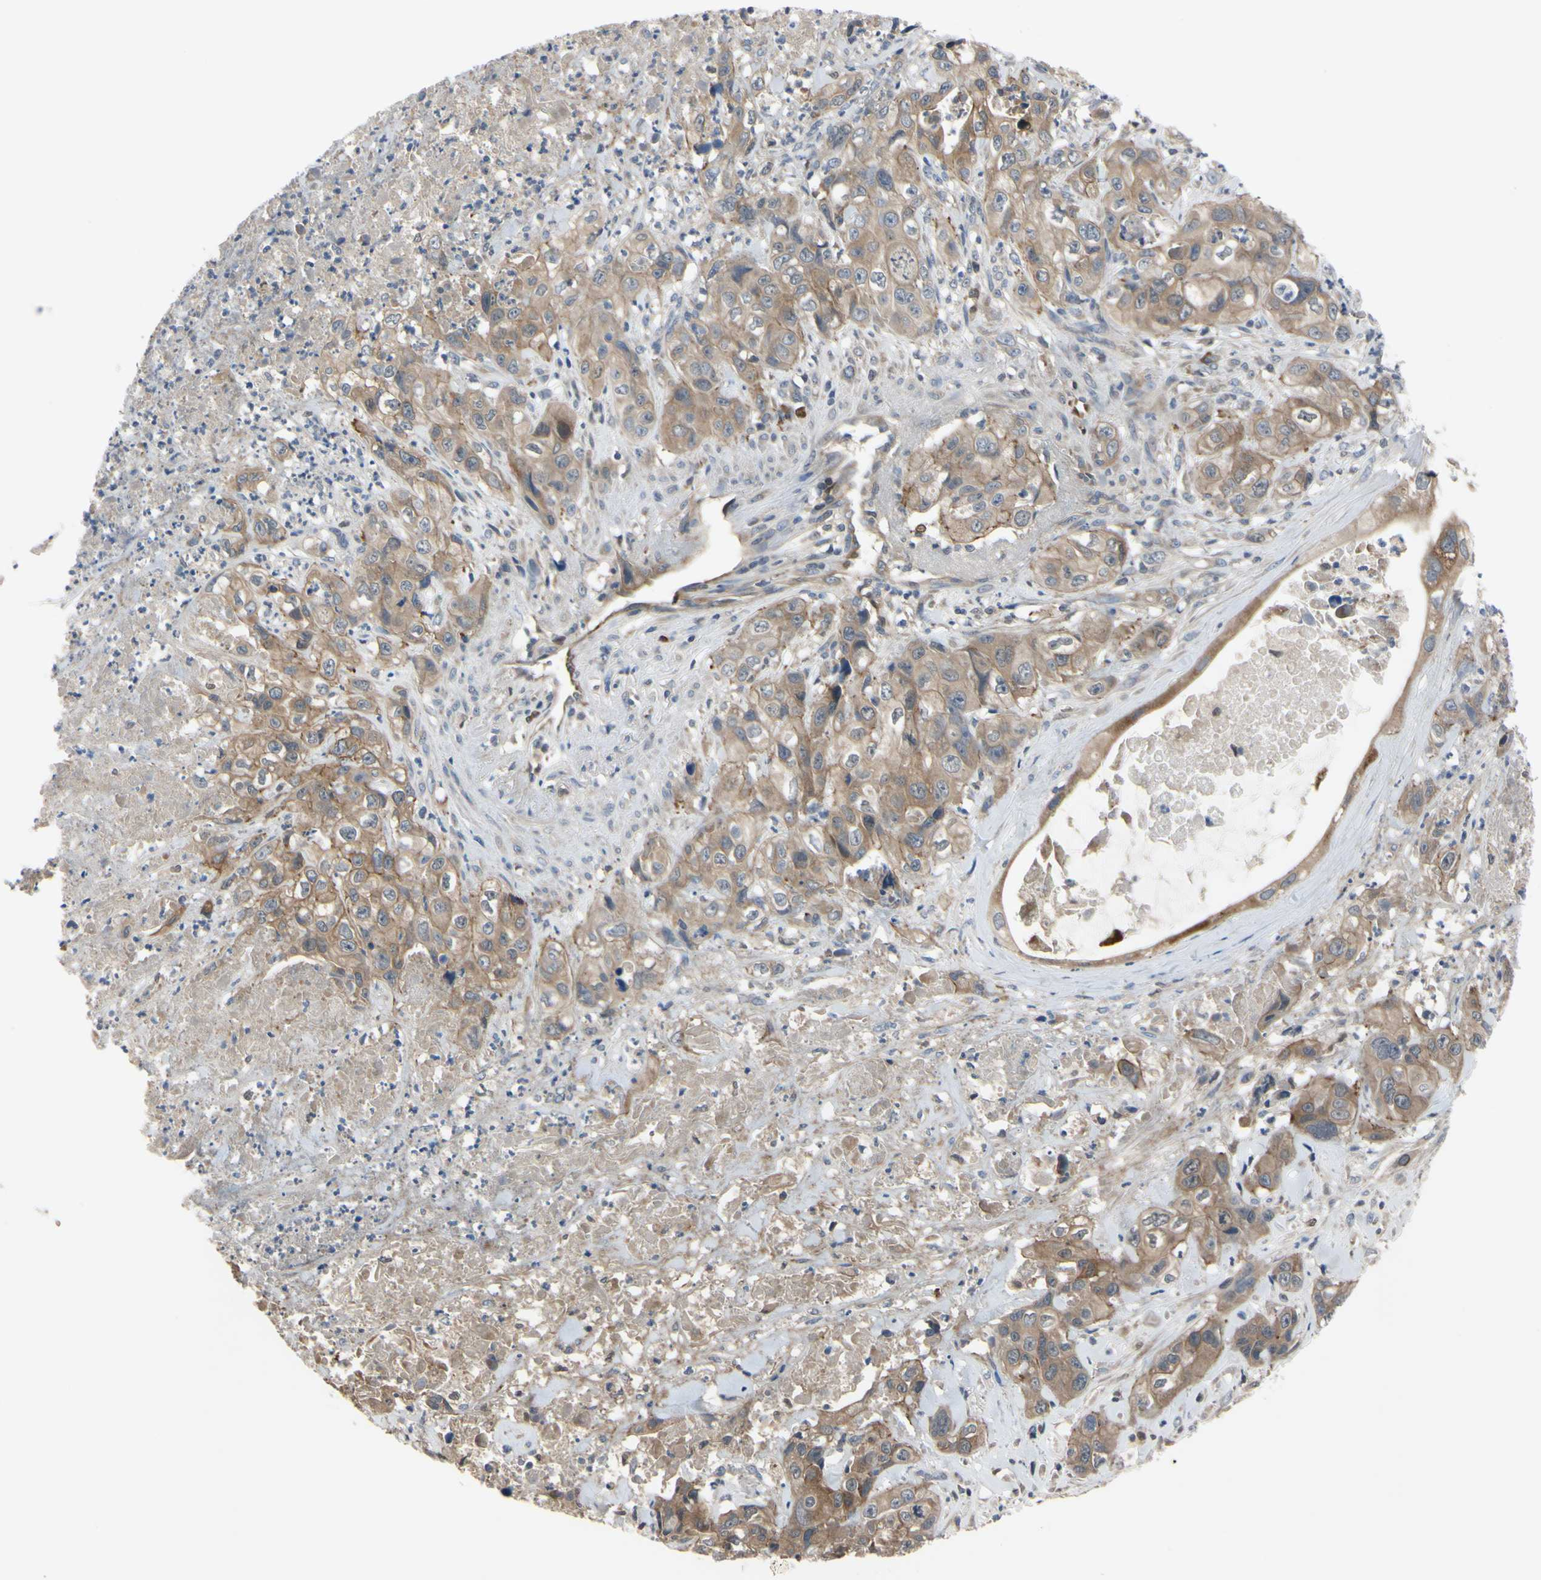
{"staining": {"intensity": "moderate", "quantity": ">75%", "location": "cytoplasmic/membranous"}, "tissue": "liver cancer", "cell_type": "Tumor cells", "image_type": "cancer", "snomed": [{"axis": "morphology", "description": "Cholangiocarcinoma"}, {"axis": "topography", "description": "Liver"}], "caption": "The photomicrograph displays staining of liver cancer, revealing moderate cytoplasmic/membranous protein expression (brown color) within tumor cells.", "gene": "XIAP", "patient": {"sex": "female", "age": 61}}